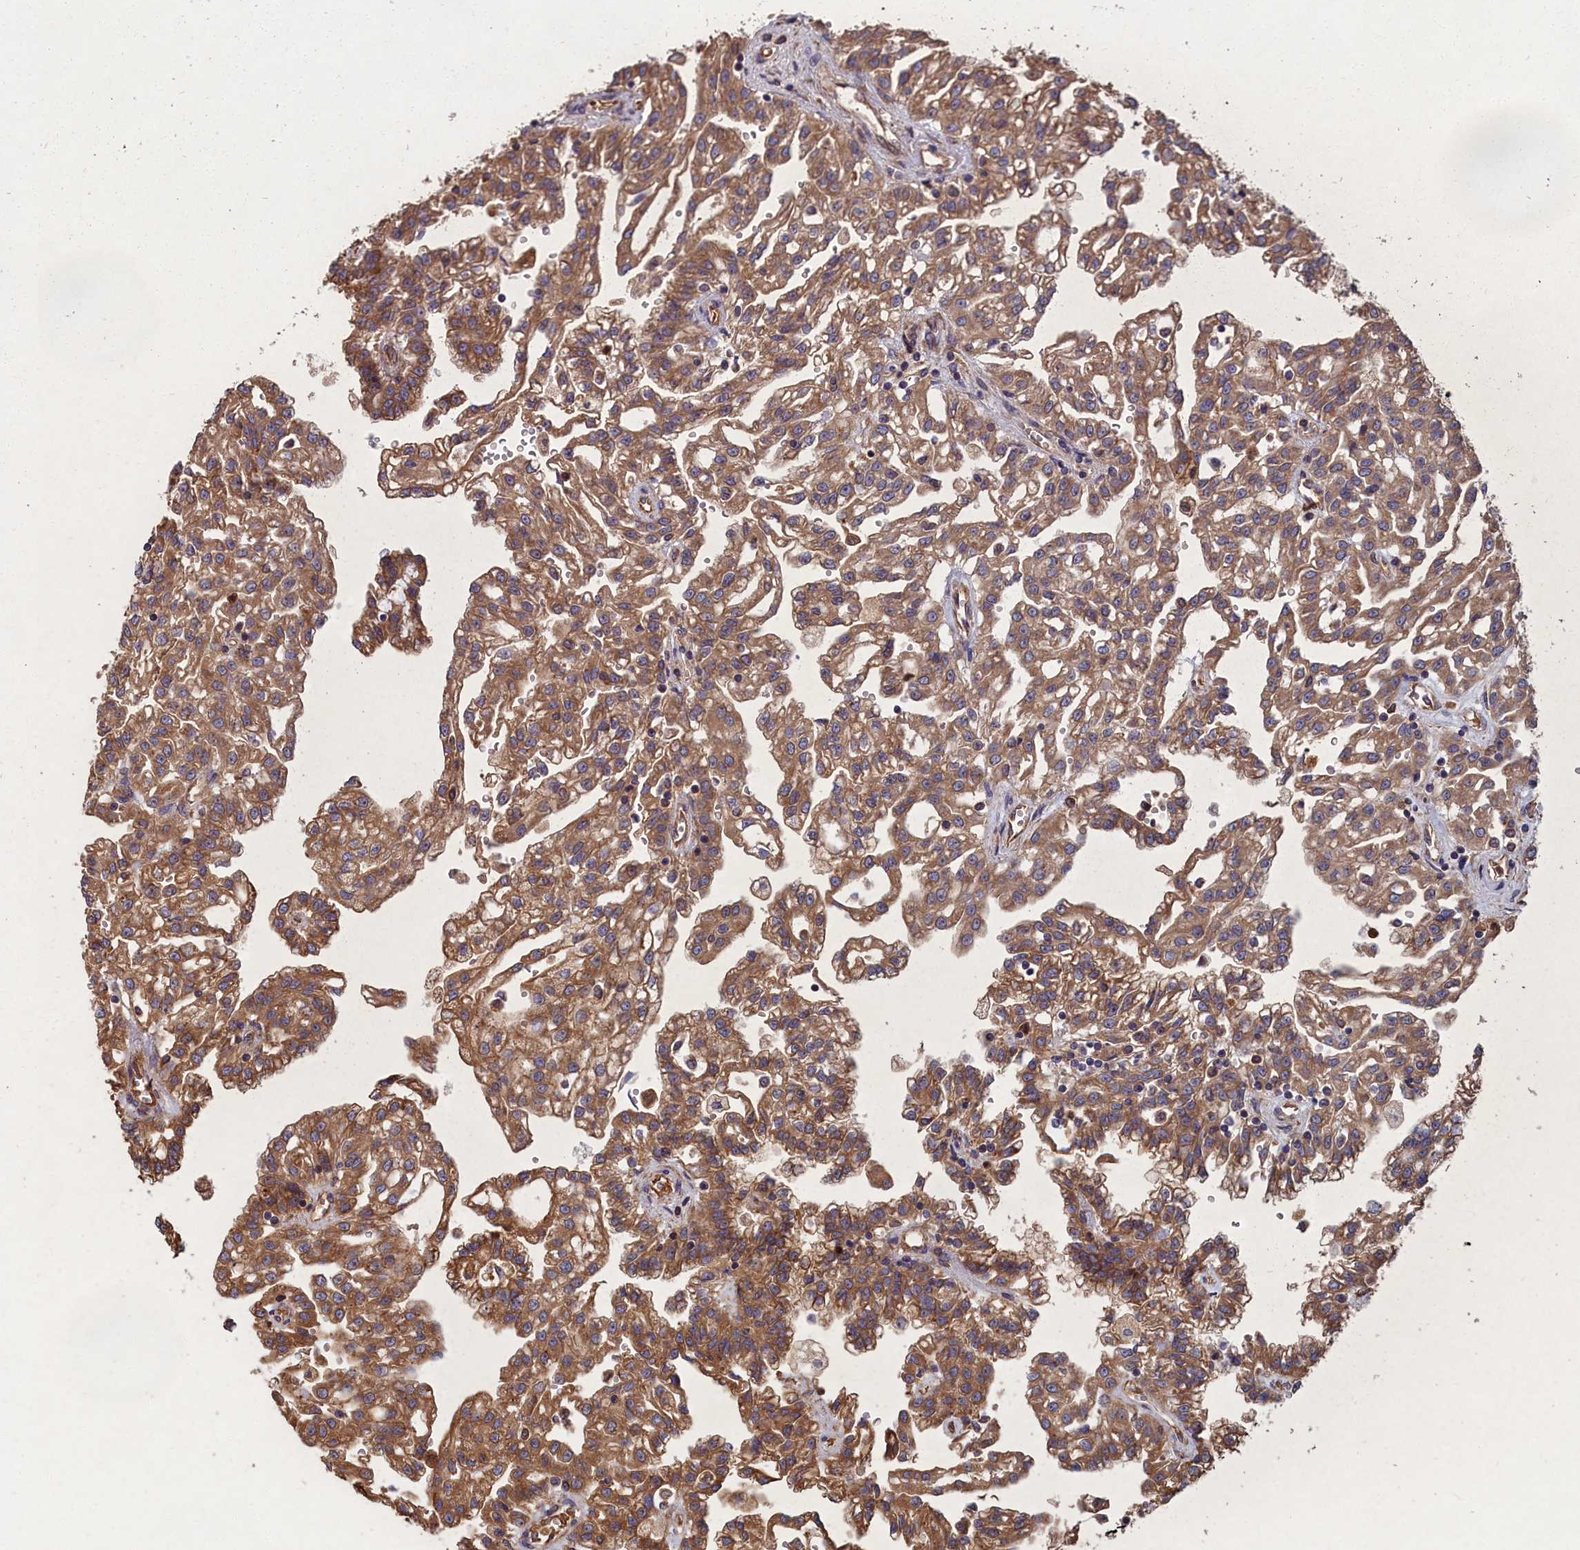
{"staining": {"intensity": "moderate", "quantity": ">75%", "location": "cytoplasmic/membranous"}, "tissue": "renal cancer", "cell_type": "Tumor cells", "image_type": "cancer", "snomed": [{"axis": "morphology", "description": "Adenocarcinoma, NOS"}, {"axis": "topography", "description": "Kidney"}], "caption": "A medium amount of moderate cytoplasmic/membranous staining is identified in about >75% of tumor cells in renal adenocarcinoma tissue. Using DAB (3,3'-diaminobenzidine) (brown) and hematoxylin (blue) stains, captured at high magnification using brightfield microscopy.", "gene": "CCDC124", "patient": {"sex": "male", "age": 63}}